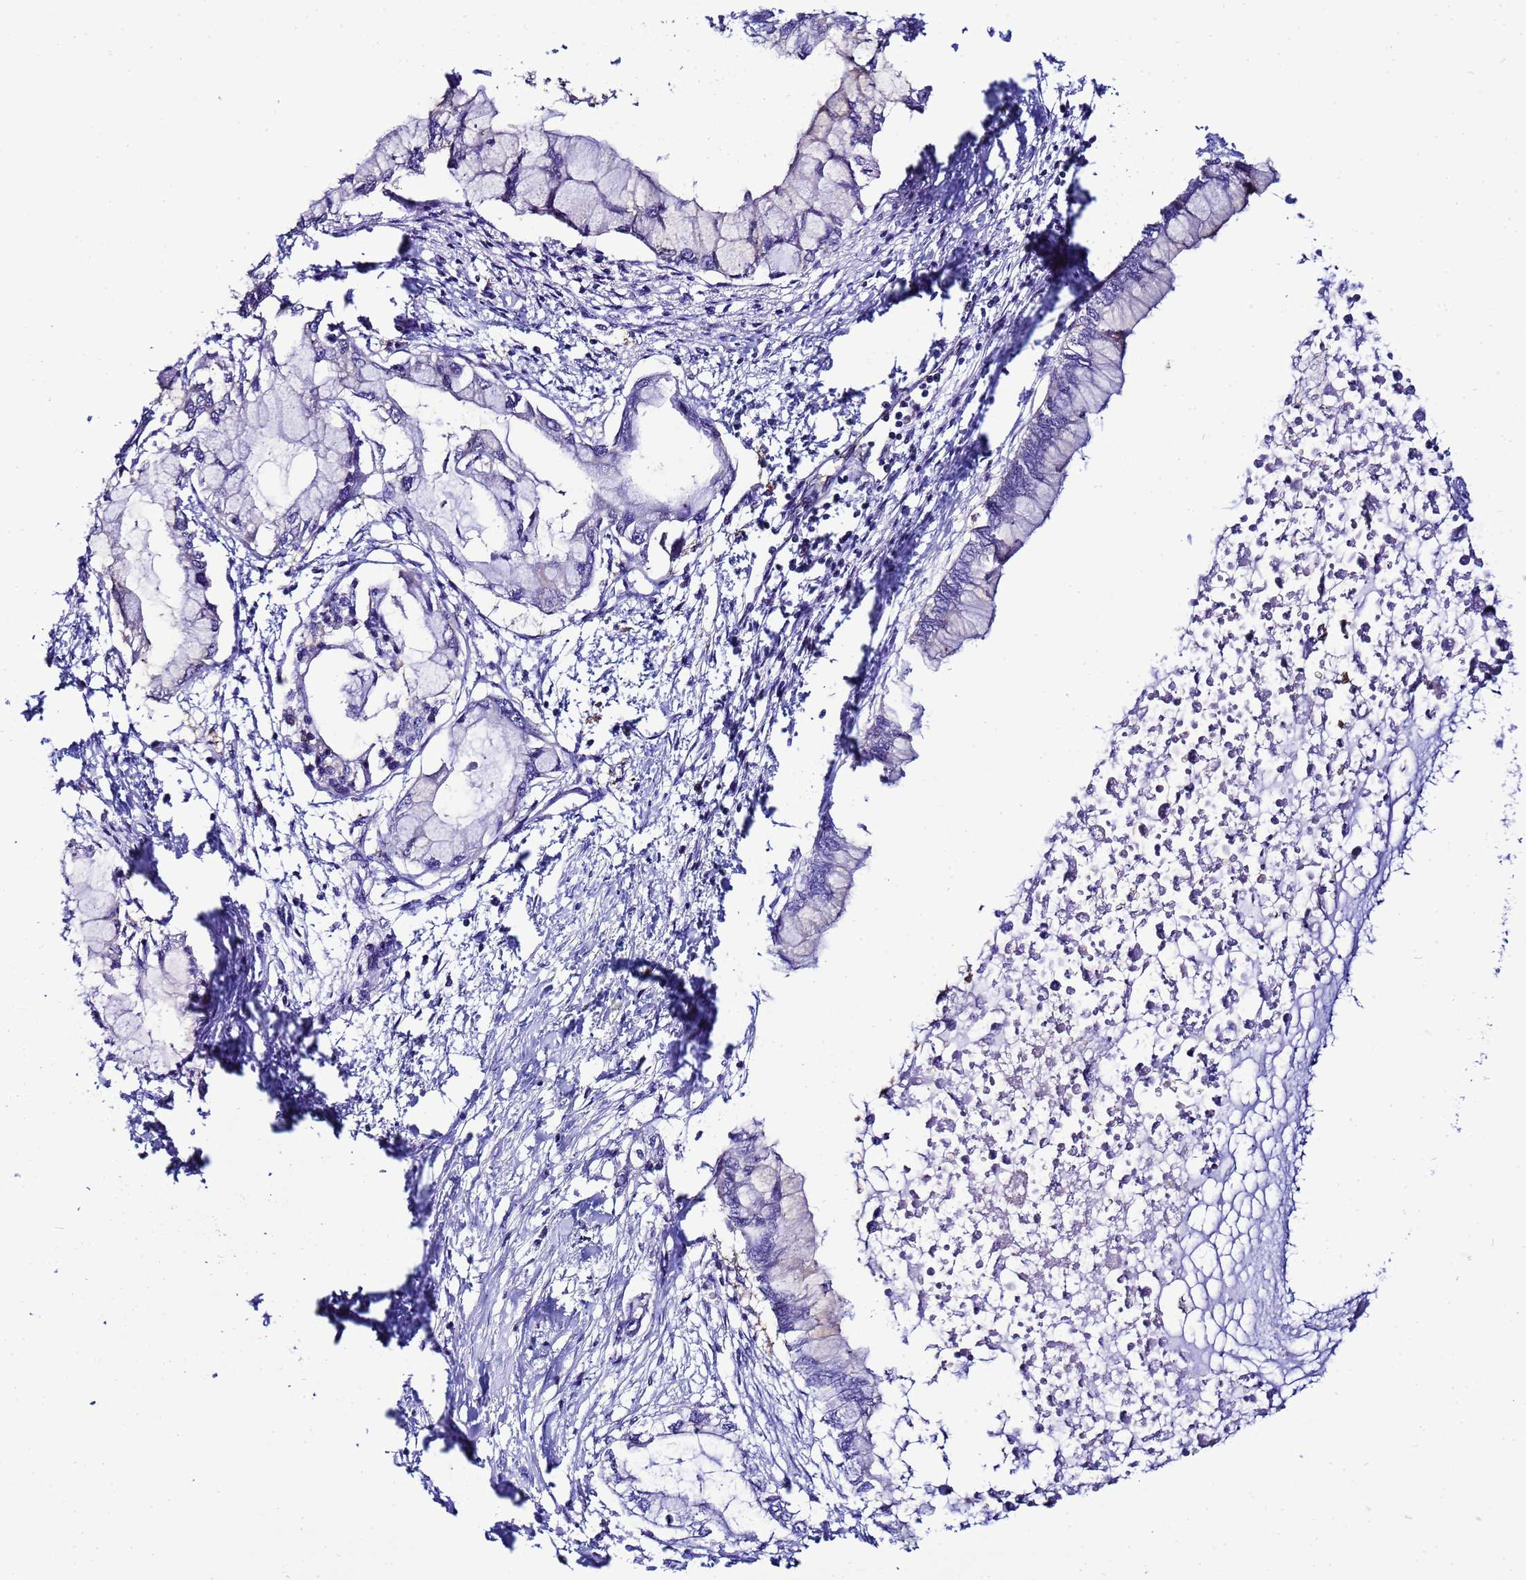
{"staining": {"intensity": "negative", "quantity": "none", "location": "none"}, "tissue": "pancreatic cancer", "cell_type": "Tumor cells", "image_type": "cancer", "snomed": [{"axis": "morphology", "description": "Adenocarcinoma, NOS"}, {"axis": "topography", "description": "Pancreas"}], "caption": "Histopathology image shows no protein positivity in tumor cells of pancreatic cancer tissue.", "gene": "SLC25A37", "patient": {"sex": "male", "age": 48}}